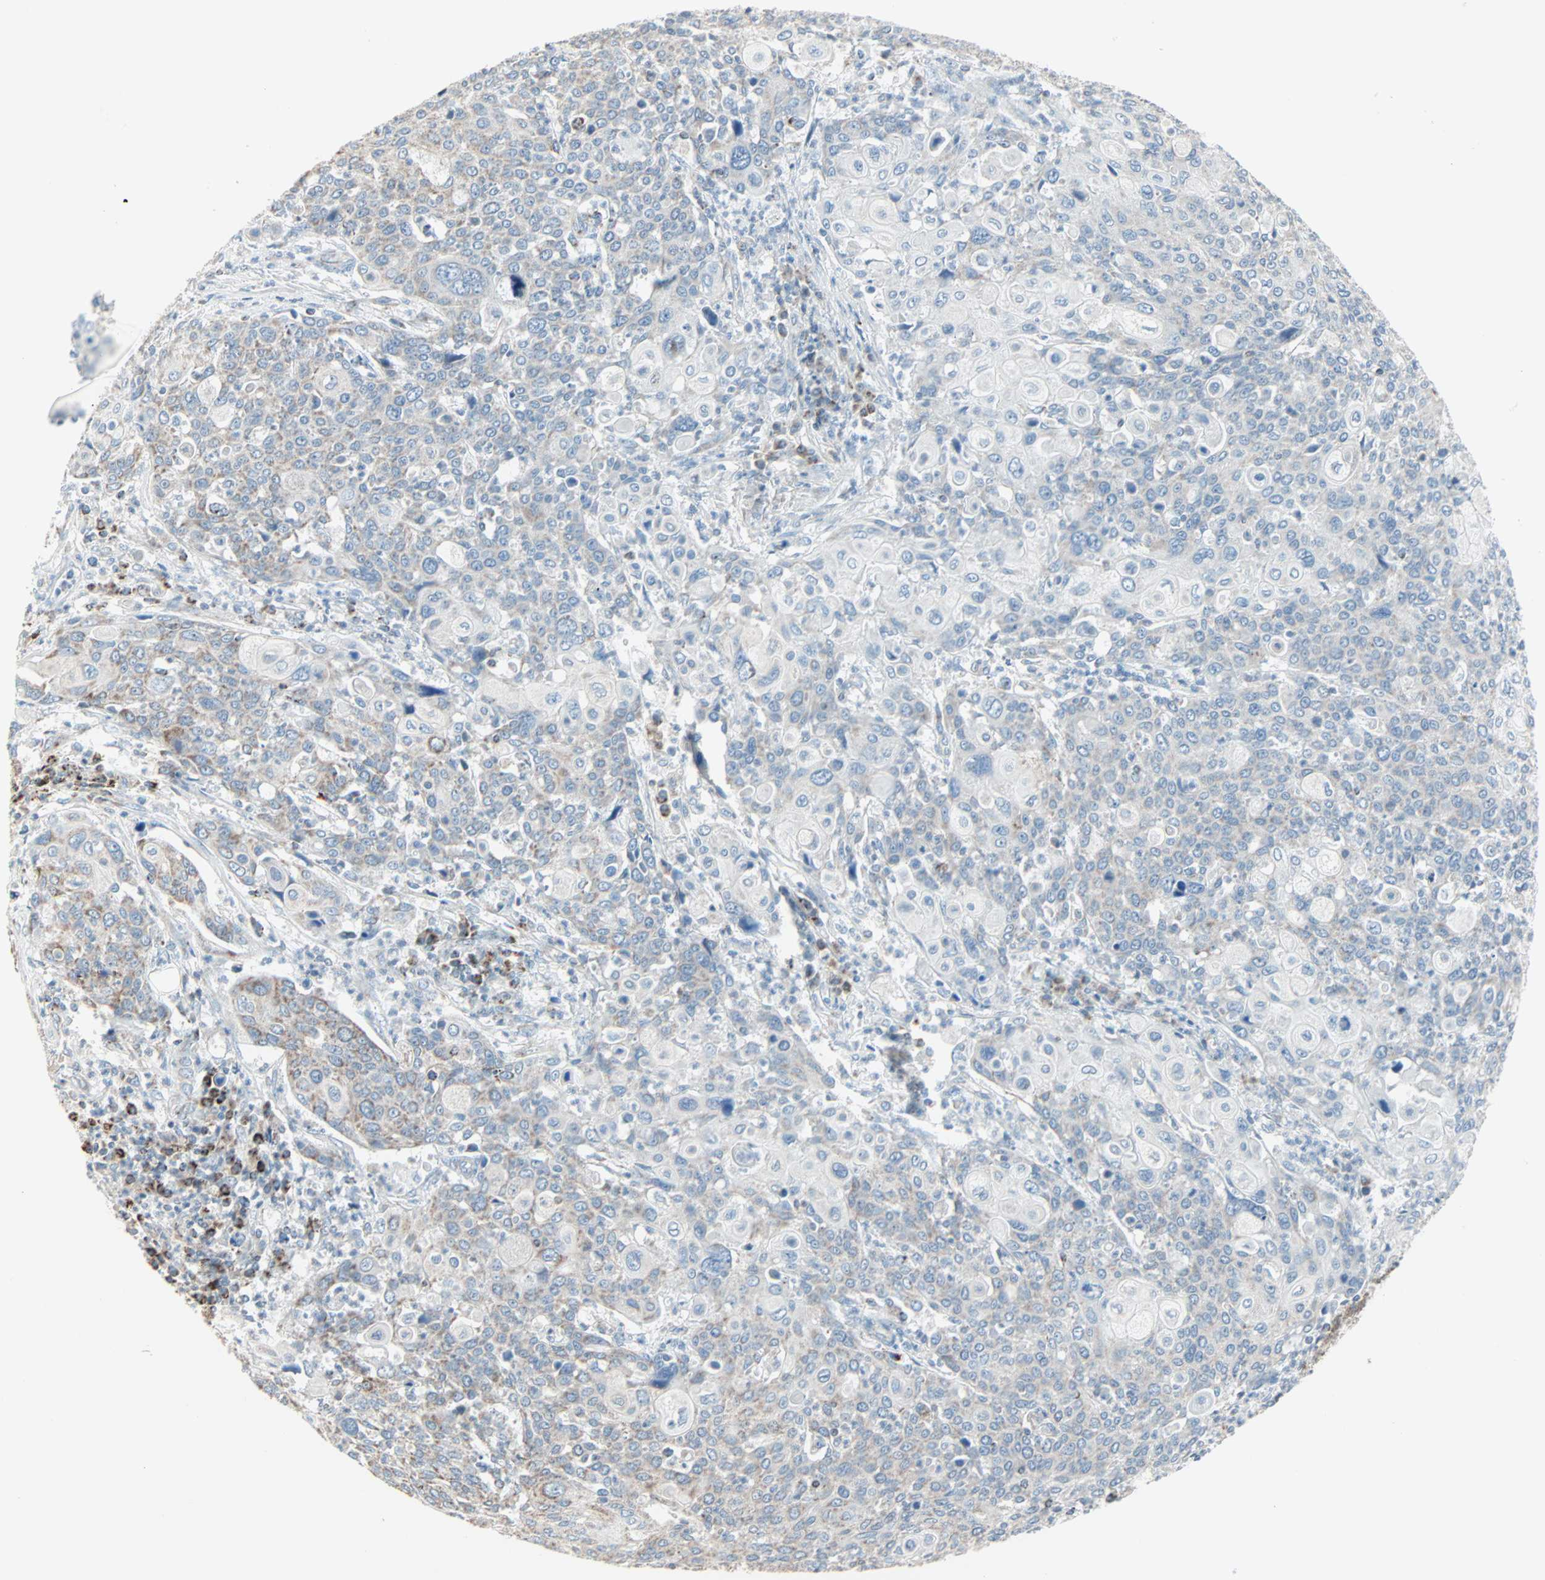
{"staining": {"intensity": "moderate", "quantity": "25%-75%", "location": "cytoplasmic/membranous"}, "tissue": "cervical cancer", "cell_type": "Tumor cells", "image_type": "cancer", "snomed": [{"axis": "morphology", "description": "Squamous cell carcinoma, NOS"}, {"axis": "topography", "description": "Cervix"}], "caption": "The photomicrograph exhibits staining of squamous cell carcinoma (cervical), revealing moderate cytoplasmic/membranous protein expression (brown color) within tumor cells.", "gene": "IDH2", "patient": {"sex": "female", "age": 40}}